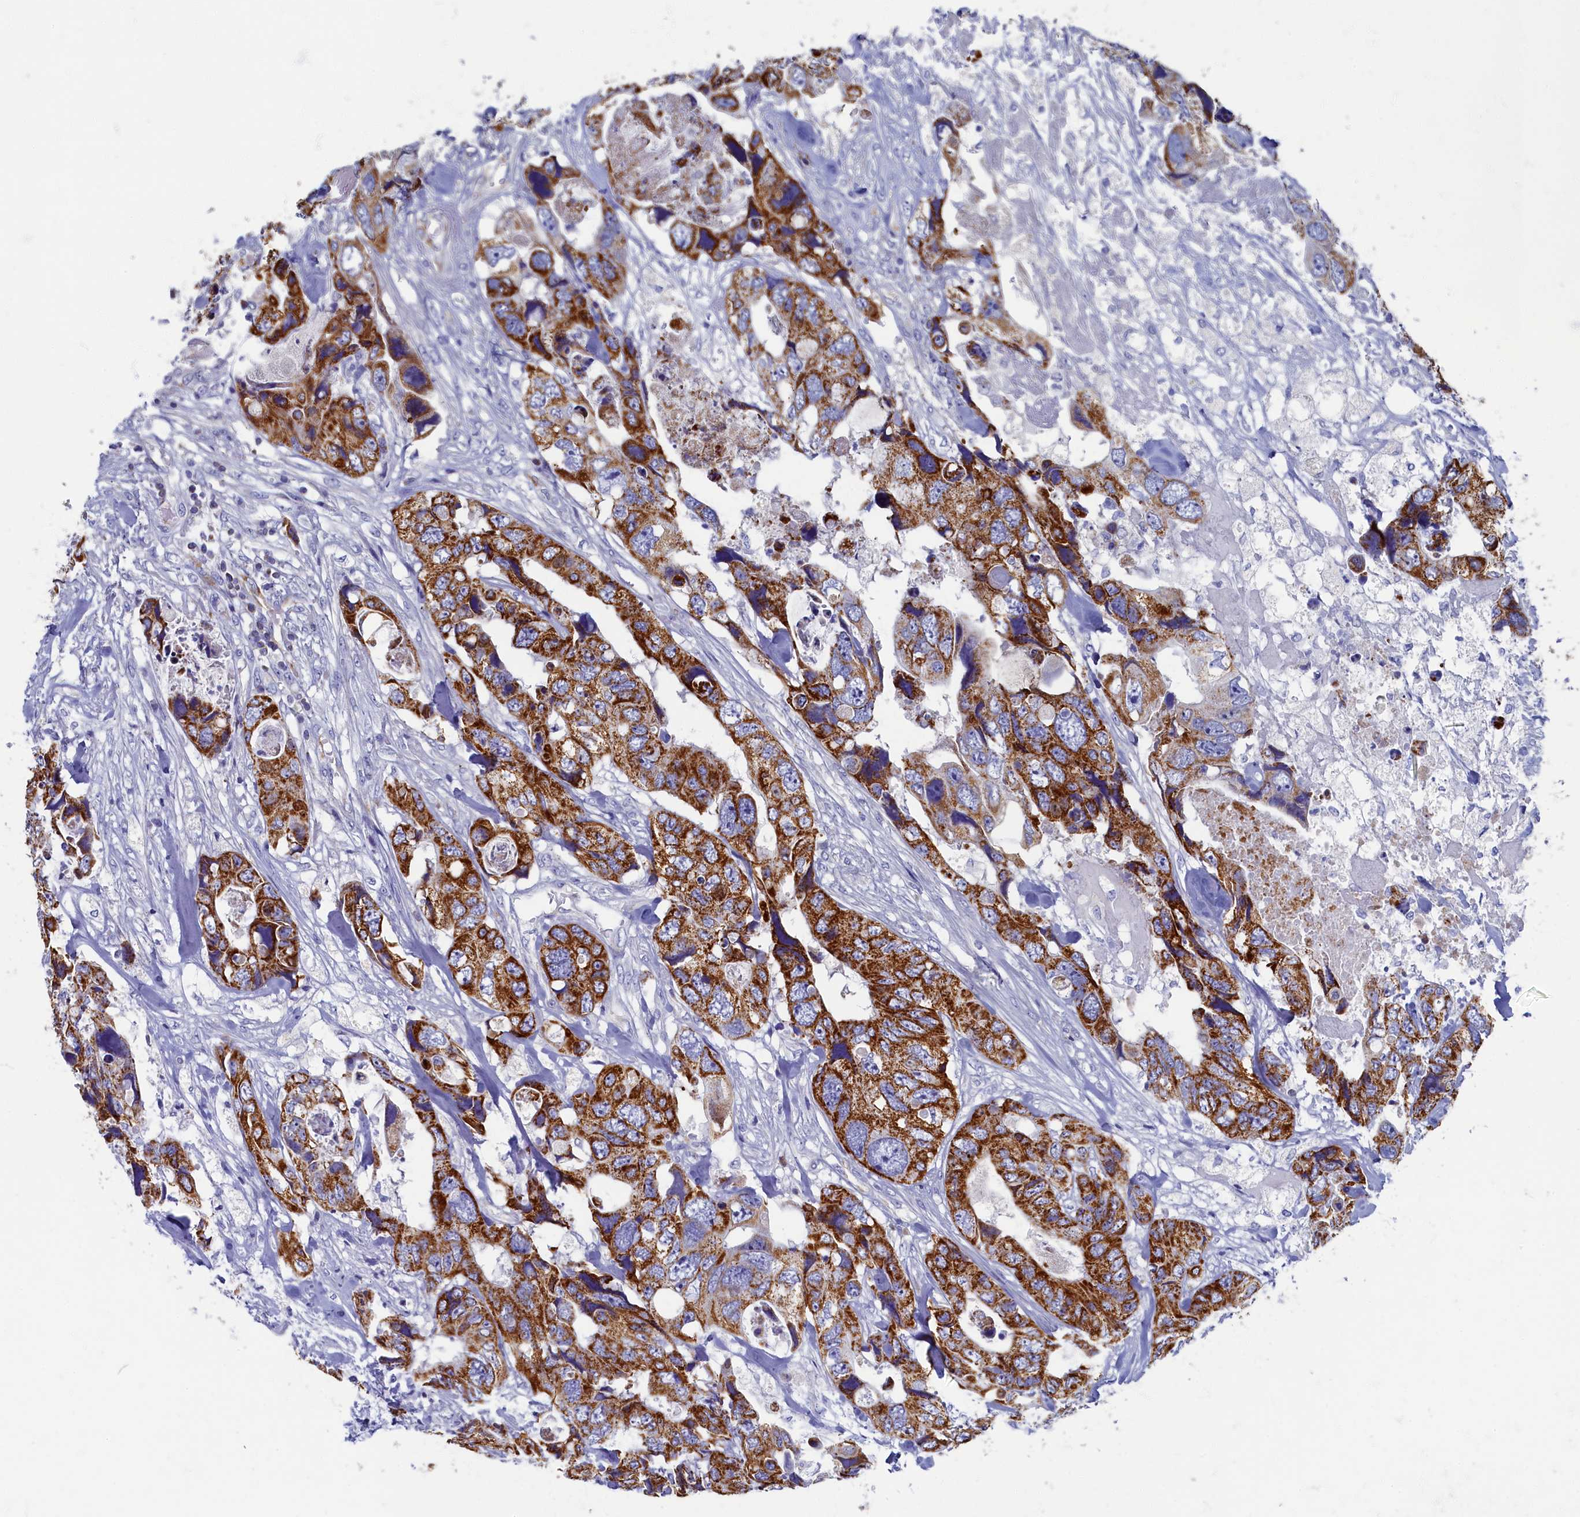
{"staining": {"intensity": "strong", "quantity": ">75%", "location": "cytoplasmic/membranous"}, "tissue": "colorectal cancer", "cell_type": "Tumor cells", "image_type": "cancer", "snomed": [{"axis": "morphology", "description": "Adenocarcinoma, NOS"}, {"axis": "topography", "description": "Rectum"}], "caption": "A micrograph showing strong cytoplasmic/membranous expression in about >75% of tumor cells in colorectal cancer (adenocarcinoma), as visualized by brown immunohistochemical staining.", "gene": "OCIAD2", "patient": {"sex": "male", "age": 57}}